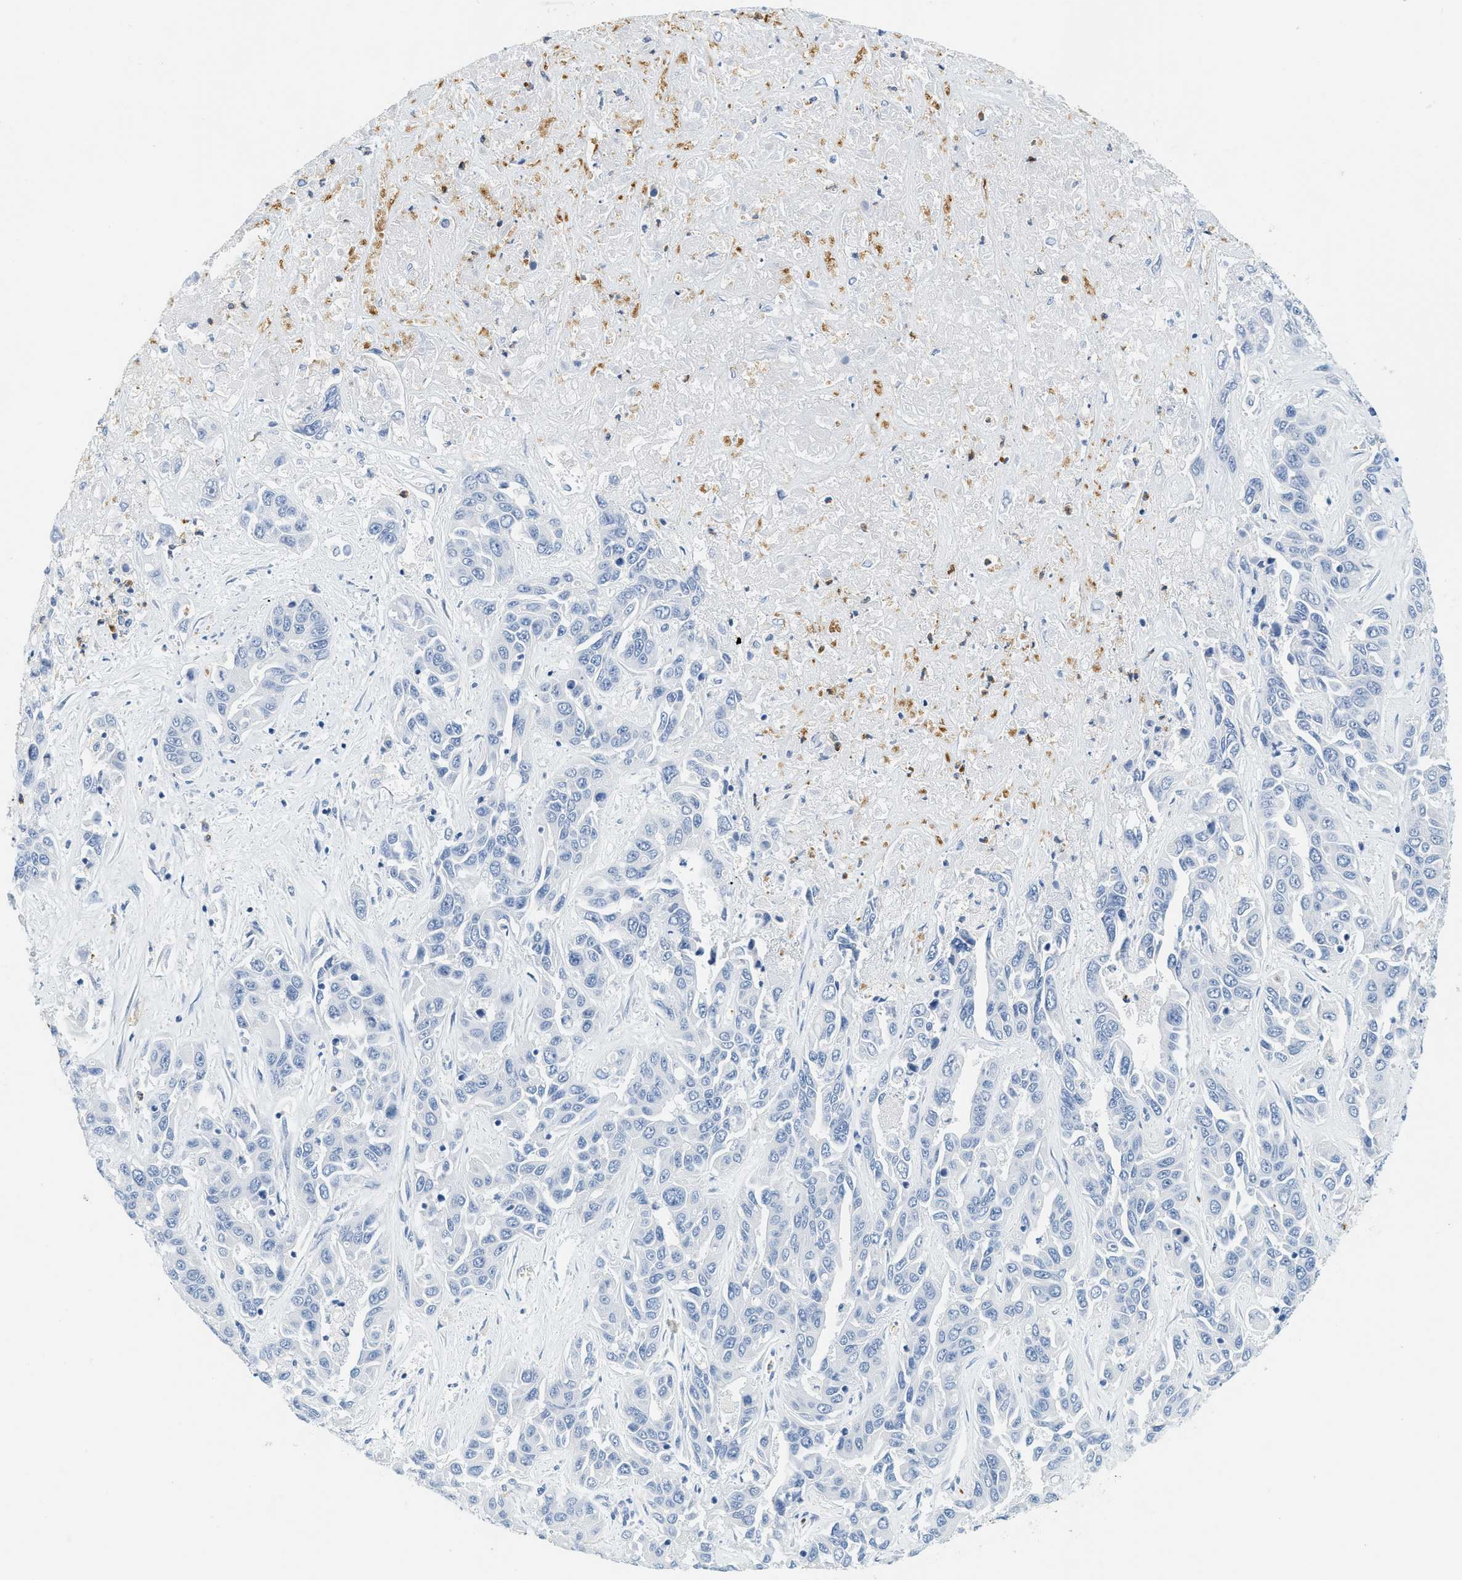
{"staining": {"intensity": "negative", "quantity": "none", "location": "none"}, "tissue": "liver cancer", "cell_type": "Tumor cells", "image_type": "cancer", "snomed": [{"axis": "morphology", "description": "Cholangiocarcinoma"}, {"axis": "topography", "description": "Liver"}], "caption": "A histopathology image of human cholangiocarcinoma (liver) is negative for staining in tumor cells. The staining was performed using DAB to visualize the protein expression in brown, while the nuclei were stained in blue with hematoxylin (Magnification: 20x).", "gene": "LCN2", "patient": {"sex": "female", "age": 52}}